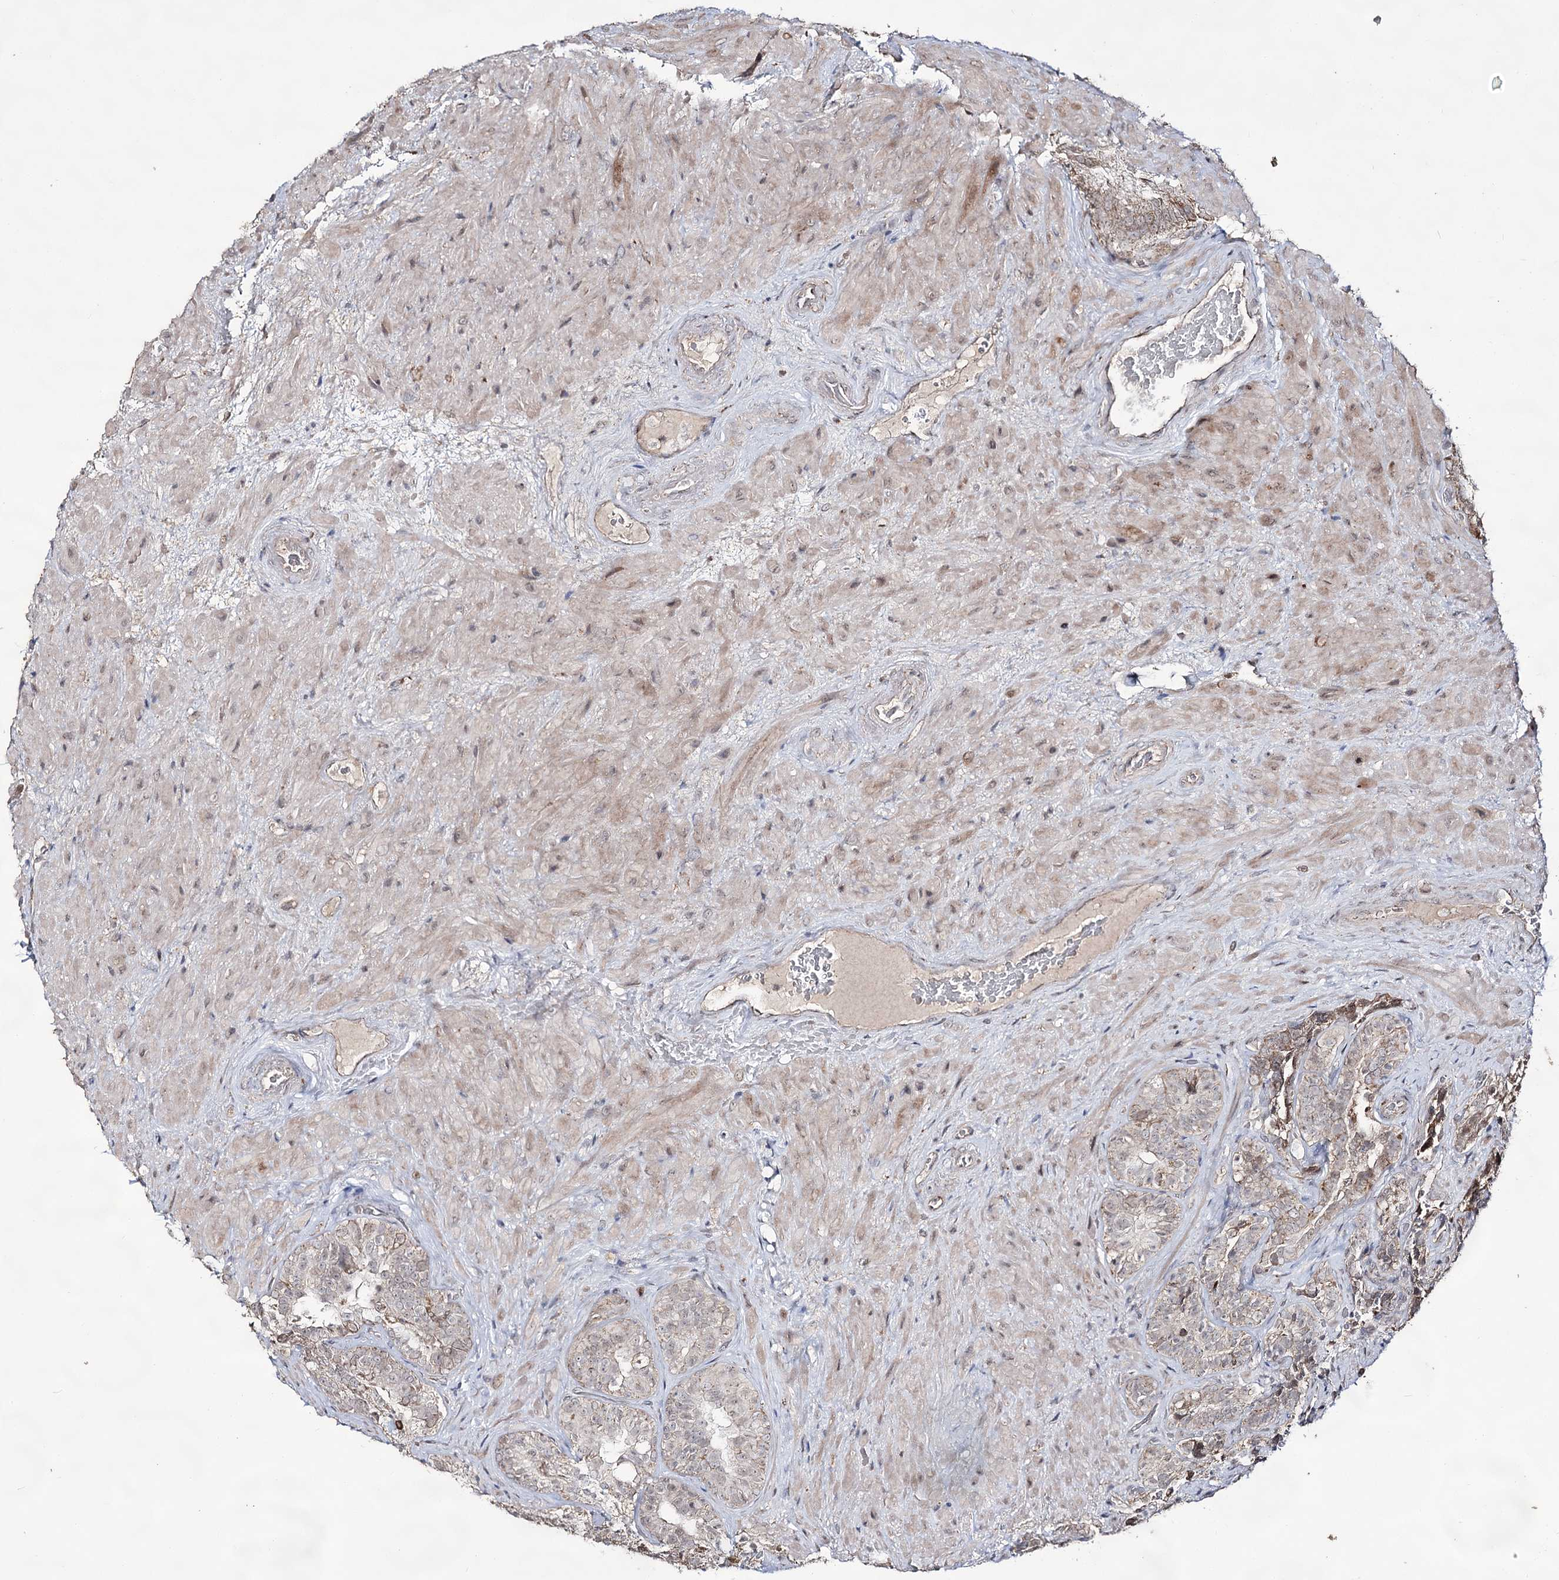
{"staining": {"intensity": "weak", "quantity": ">75%", "location": "cytoplasmic/membranous"}, "tissue": "seminal vesicle", "cell_type": "Glandular cells", "image_type": "normal", "snomed": [{"axis": "morphology", "description": "Normal tissue, NOS"}, {"axis": "topography", "description": "Seminal veicle"}, {"axis": "topography", "description": "Peripheral nerve tissue"}], "caption": "Immunohistochemistry (IHC) staining of normal seminal vesicle, which shows low levels of weak cytoplasmic/membranous expression in about >75% of glandular cells indicating weak cytoplasmic/membranous protein staining. The staining was performed using DAB (3,3'-diaminobenzidine) (brown) for protein detection and nuclei were counterstained in hematoxylin (blue).", "gene": "ACTR6", "patient": {"sex": "male", "age": 67}}